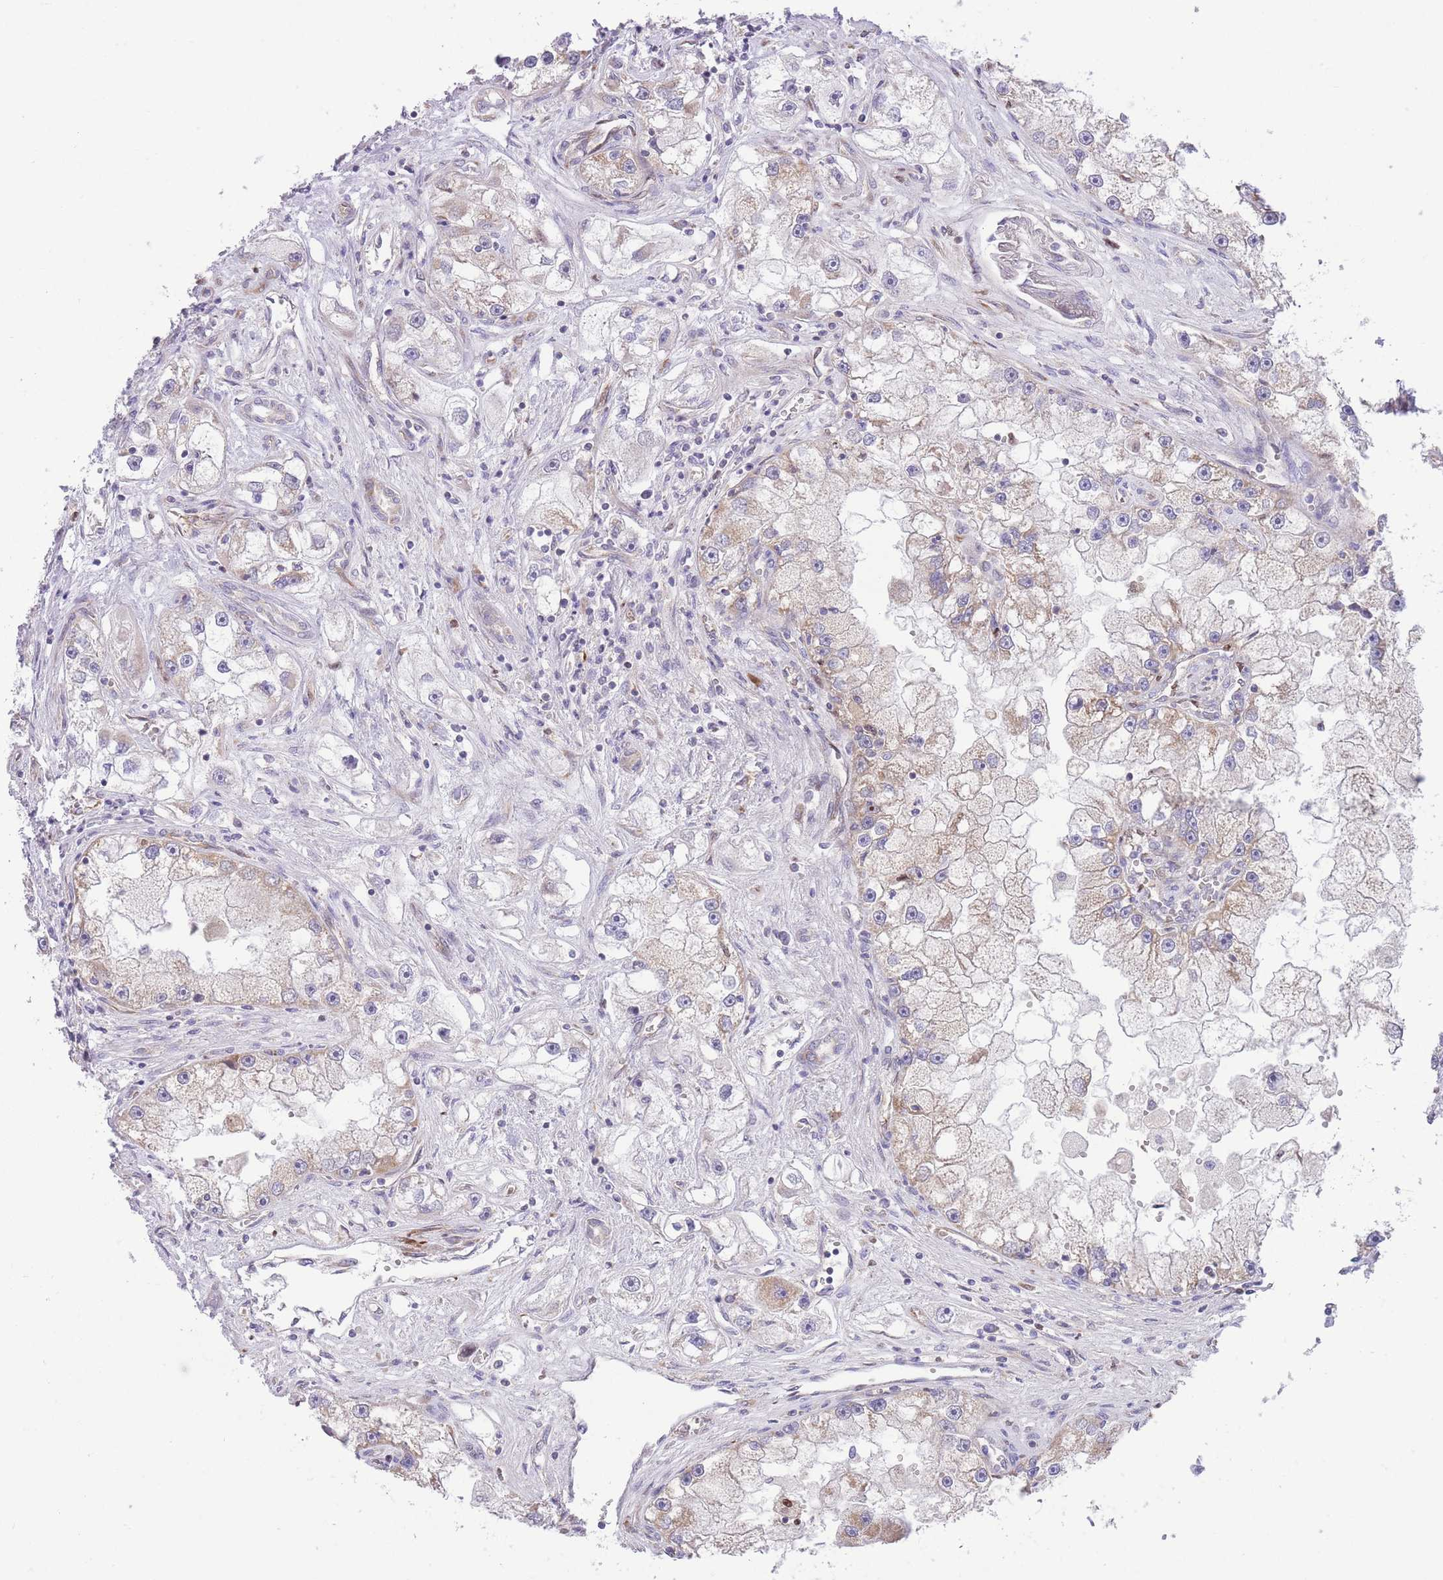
{"staining": {"intensity": "weak", "quantity": "25%-75%", "location": "cytoplasmic/membranous"}, "tissue": "renal cancer", "cell_type": "Tumor cells", "image_type": "cancer", "snomed": [{"axis": "morphology", "description": "Adenocarcinoma, NOS"}, {"axis": "topography", "description": "Kidney"}], "caption": "Brown immunohistochemical staining in renal cancer (adenocarcinoma) demonstrates weak cytoplasmic/membranous positivity in approximately 25%-75% of tumor cells. Nuclei are stained in blue.", "gene": "BOLA2B", "patient": {"sex": "male", "age": 63}}